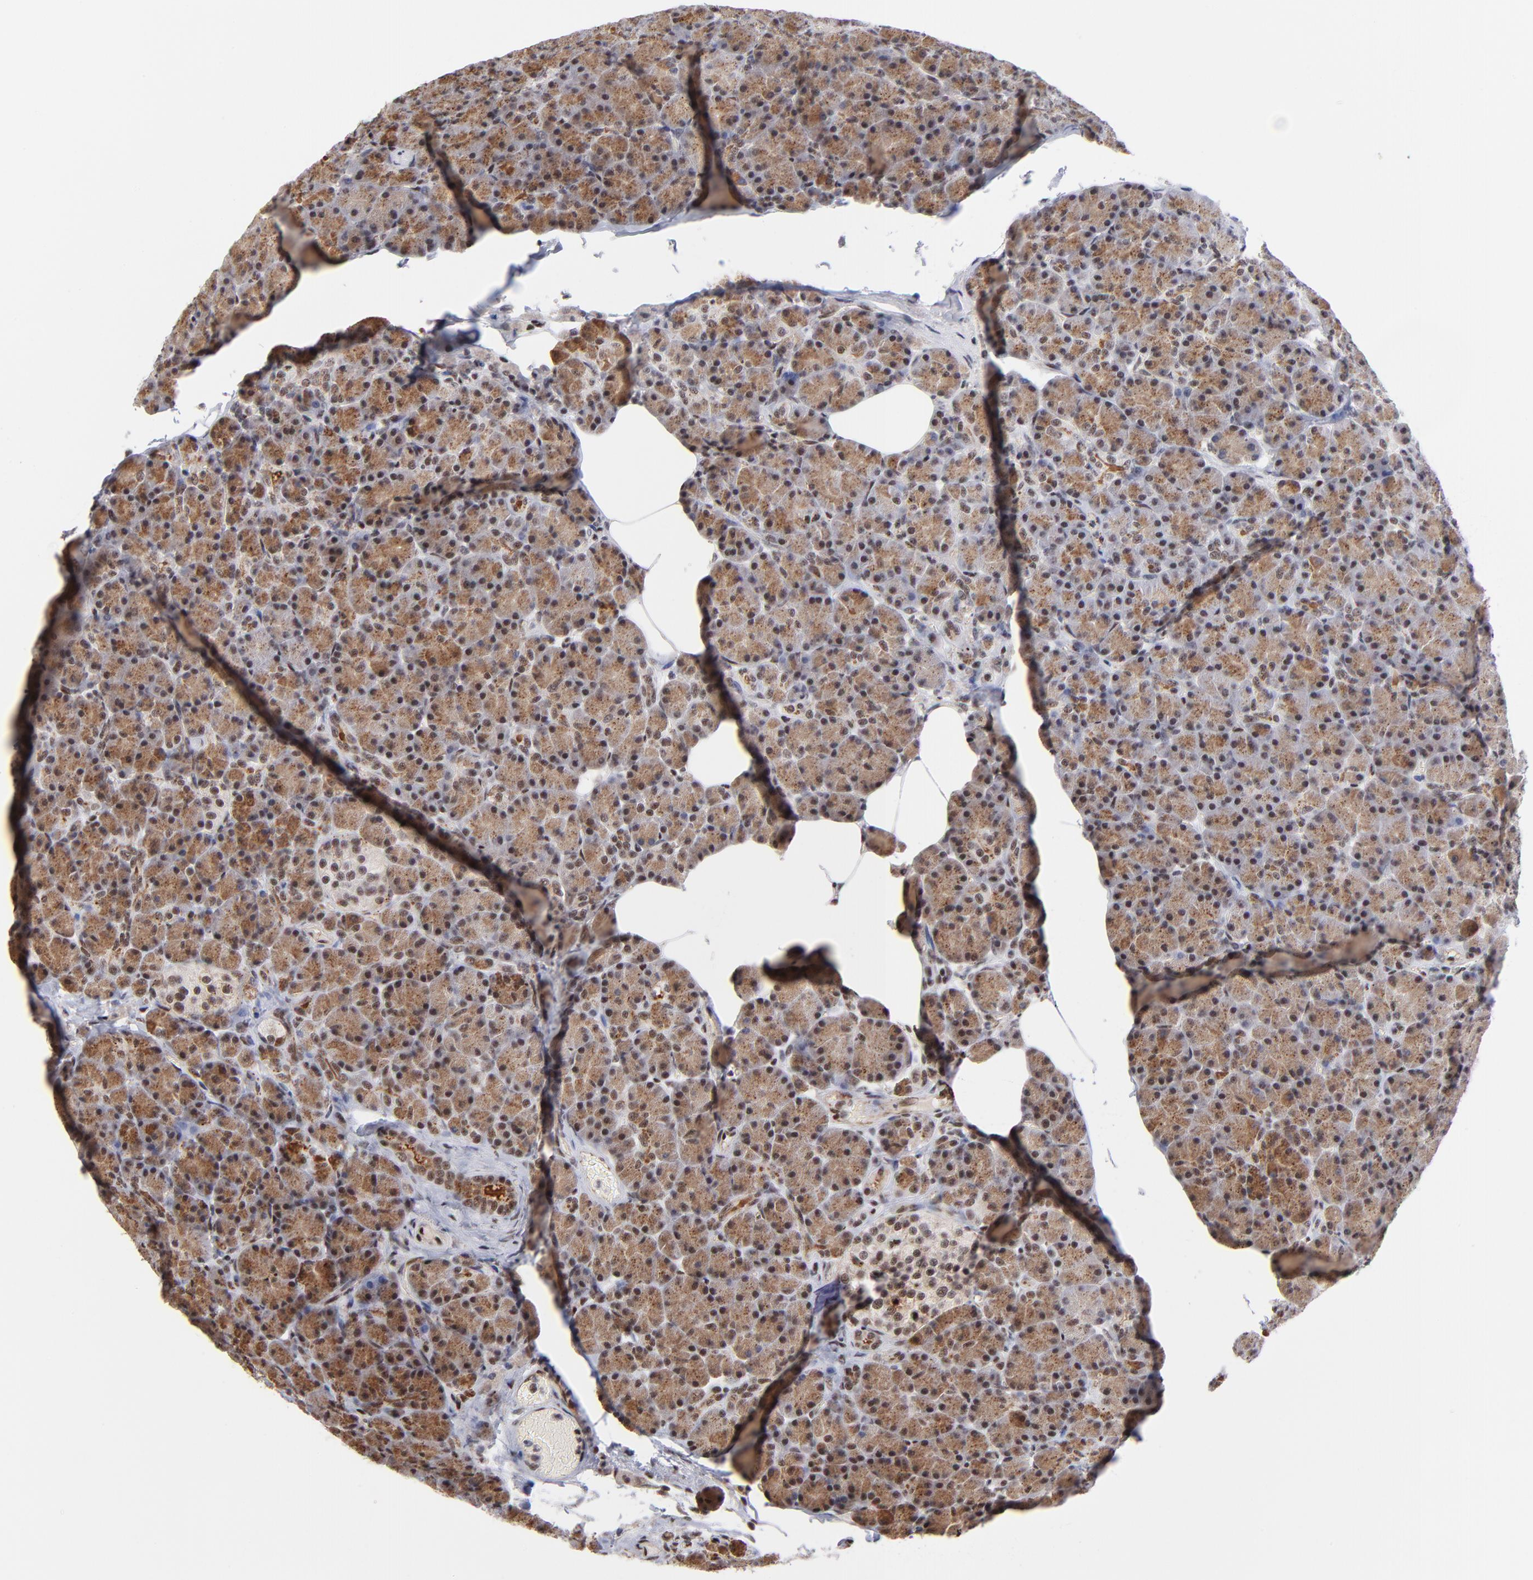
{"staining": {"intensity": "moderate", "quantity": ">75%", "location": "cytoplasmic/membranous,nuclear"}, "tissue": "pancreas", "cell_type": "Exocrine glandular cells", "image_type": "normal", "snomed": [{"axis": "morphology", "description": "Normal tissue, NOS"}, {"axis": "topography", "description": "Pancreas"}], "caption": "There is medium levels of moderate cytoplasmic/membranous,nuclear staining in exocrine glandular cells of normal pancreas, as demonstrated by immunohistochemical staining (brown color).", "gene": "GABPA", "patient": {"sex": "female", "age": 43}}